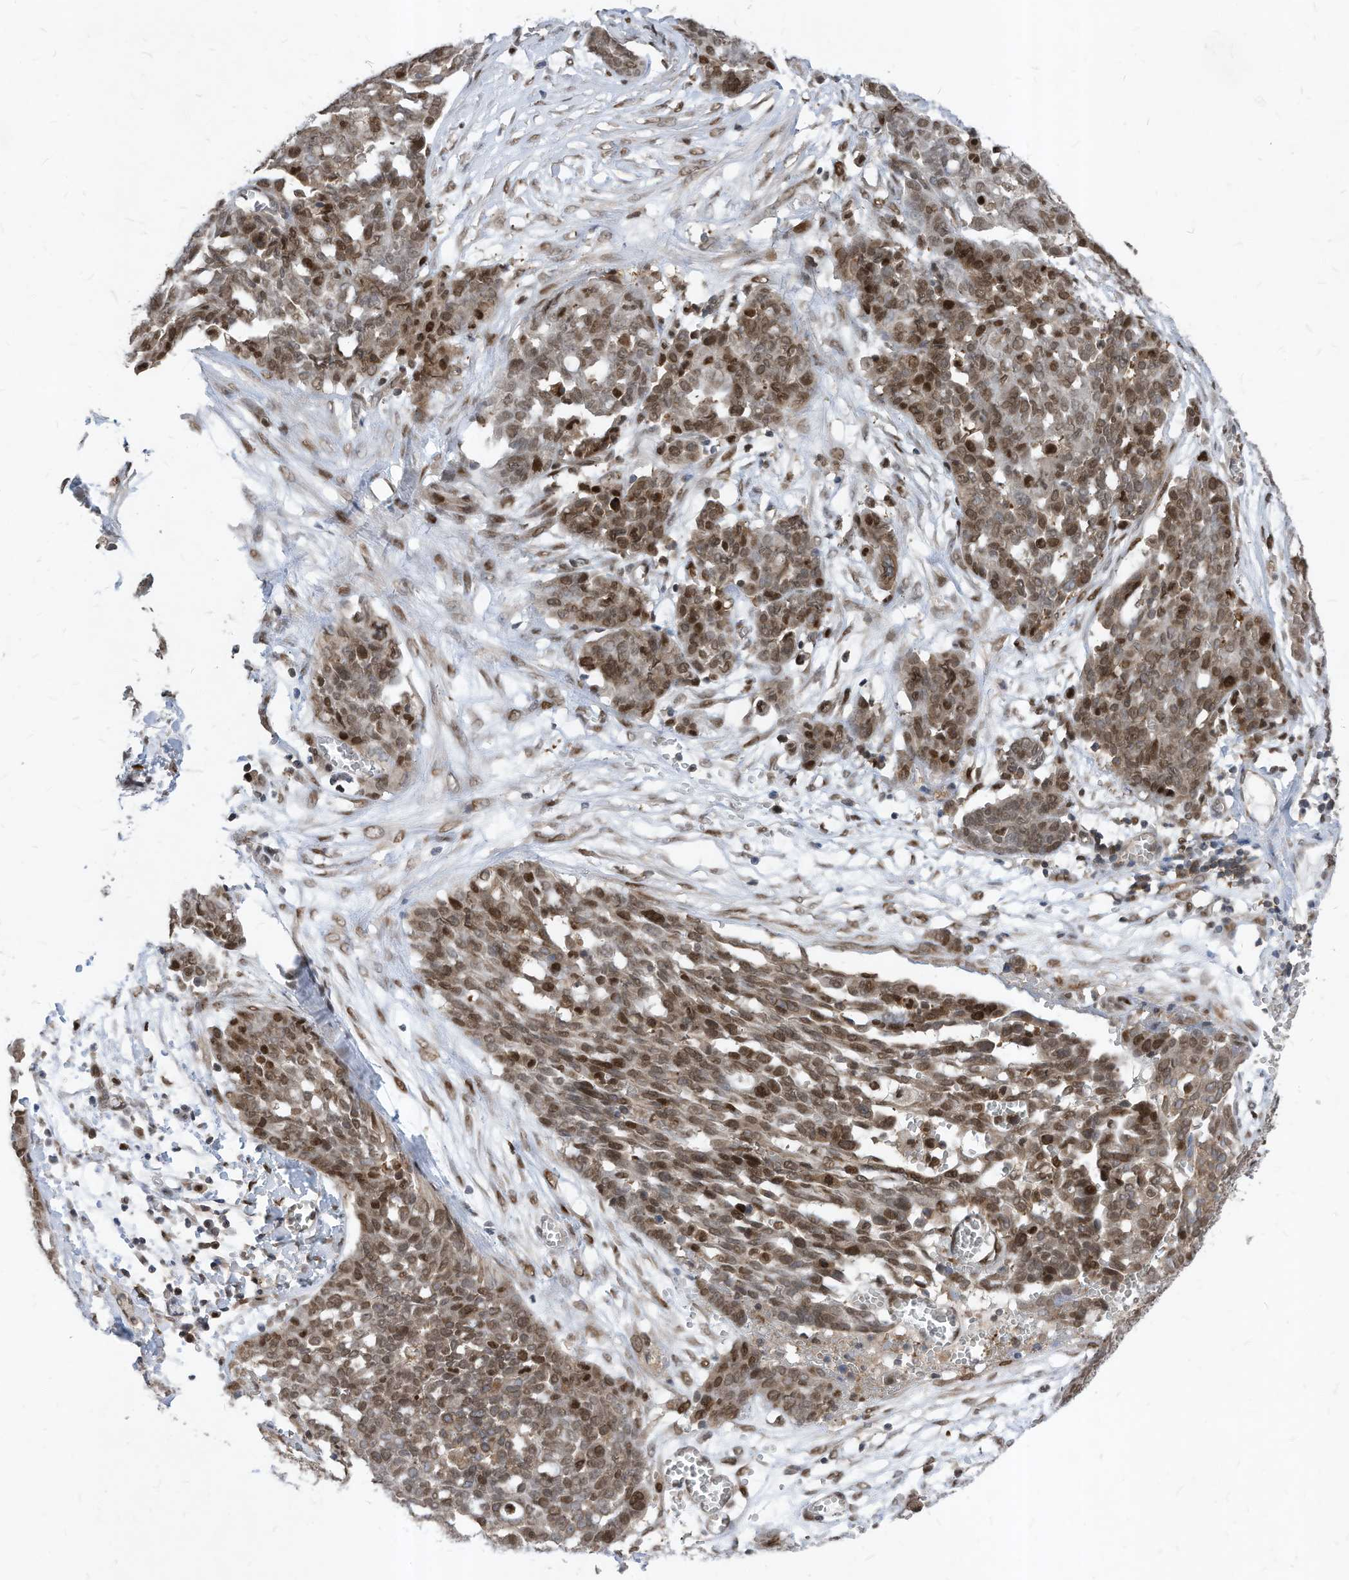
{"staining": {"intensity": "moderate", "quantity": ">75%", "location": "nuclear"}, "tissue": "ovarian cancer", "cell_type": "Tumor cells", "image_type": "cancer", "snomed": [{"axis": "morphology", "description": "Cystadenocarcinoma, serous, NOS"}, {"axis": "topography", "description": "Soft tissue"}, {"axis": "topography", "description": "Ovary"}], "caption": "Ovarian cancer tissue shows moderate nuclear staining in approximately >75% of tumor cells The staining is performed using DAB brown chromogen to label protein expression. The nuclei are counter-stained blue using hematoxylin.", "gene": "KPNB1", "patient": {"sex": "female", "age": 57}}